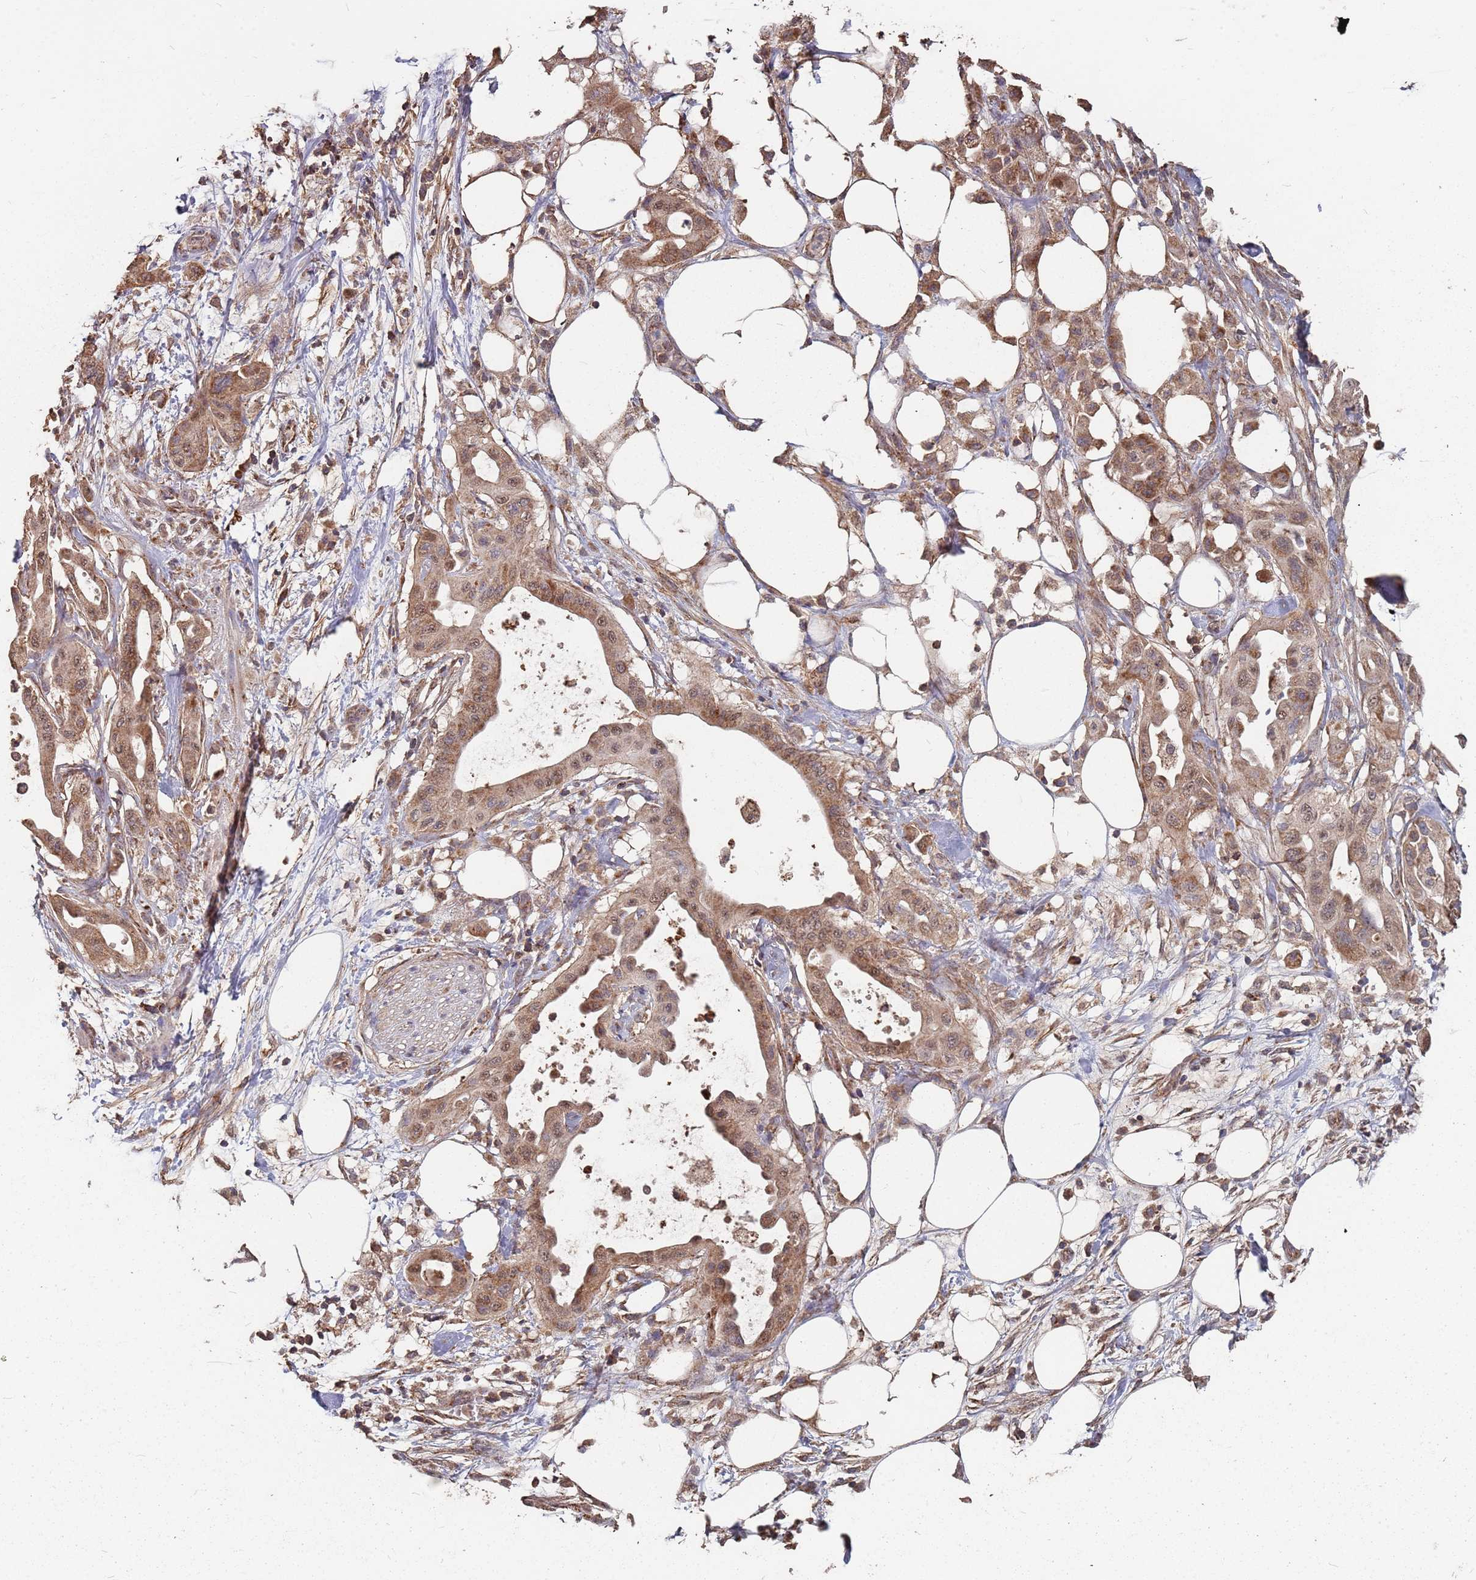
{"staining": {"intensity": "moderate", "quantity": ">75%", "location": "cytoplasmic/membranous,nuclear"}, "tissue": "pancreatic cancer", "cell_type": "Tumor cells", "image_type": "cancer", "snomed": [{"axis": "morphology", "description": "Adenocarcinoma, NOS"}, {"axis": "topography", "description": "Pancreas"}], "caption": "Immunohistochemistry (IHC) micrograph of neoplastic tissue: human pancreatic cancer stained using IHC demonstrates medium levels of moderate protein expression localized specifically in the cytoplasmic/membranous and nuclear of tumor cells, appearing as a cytoplasmic/membranous and nuclear brown color.", "gene": "PRORP", "patient": {"sex": "male", "age": 68}}